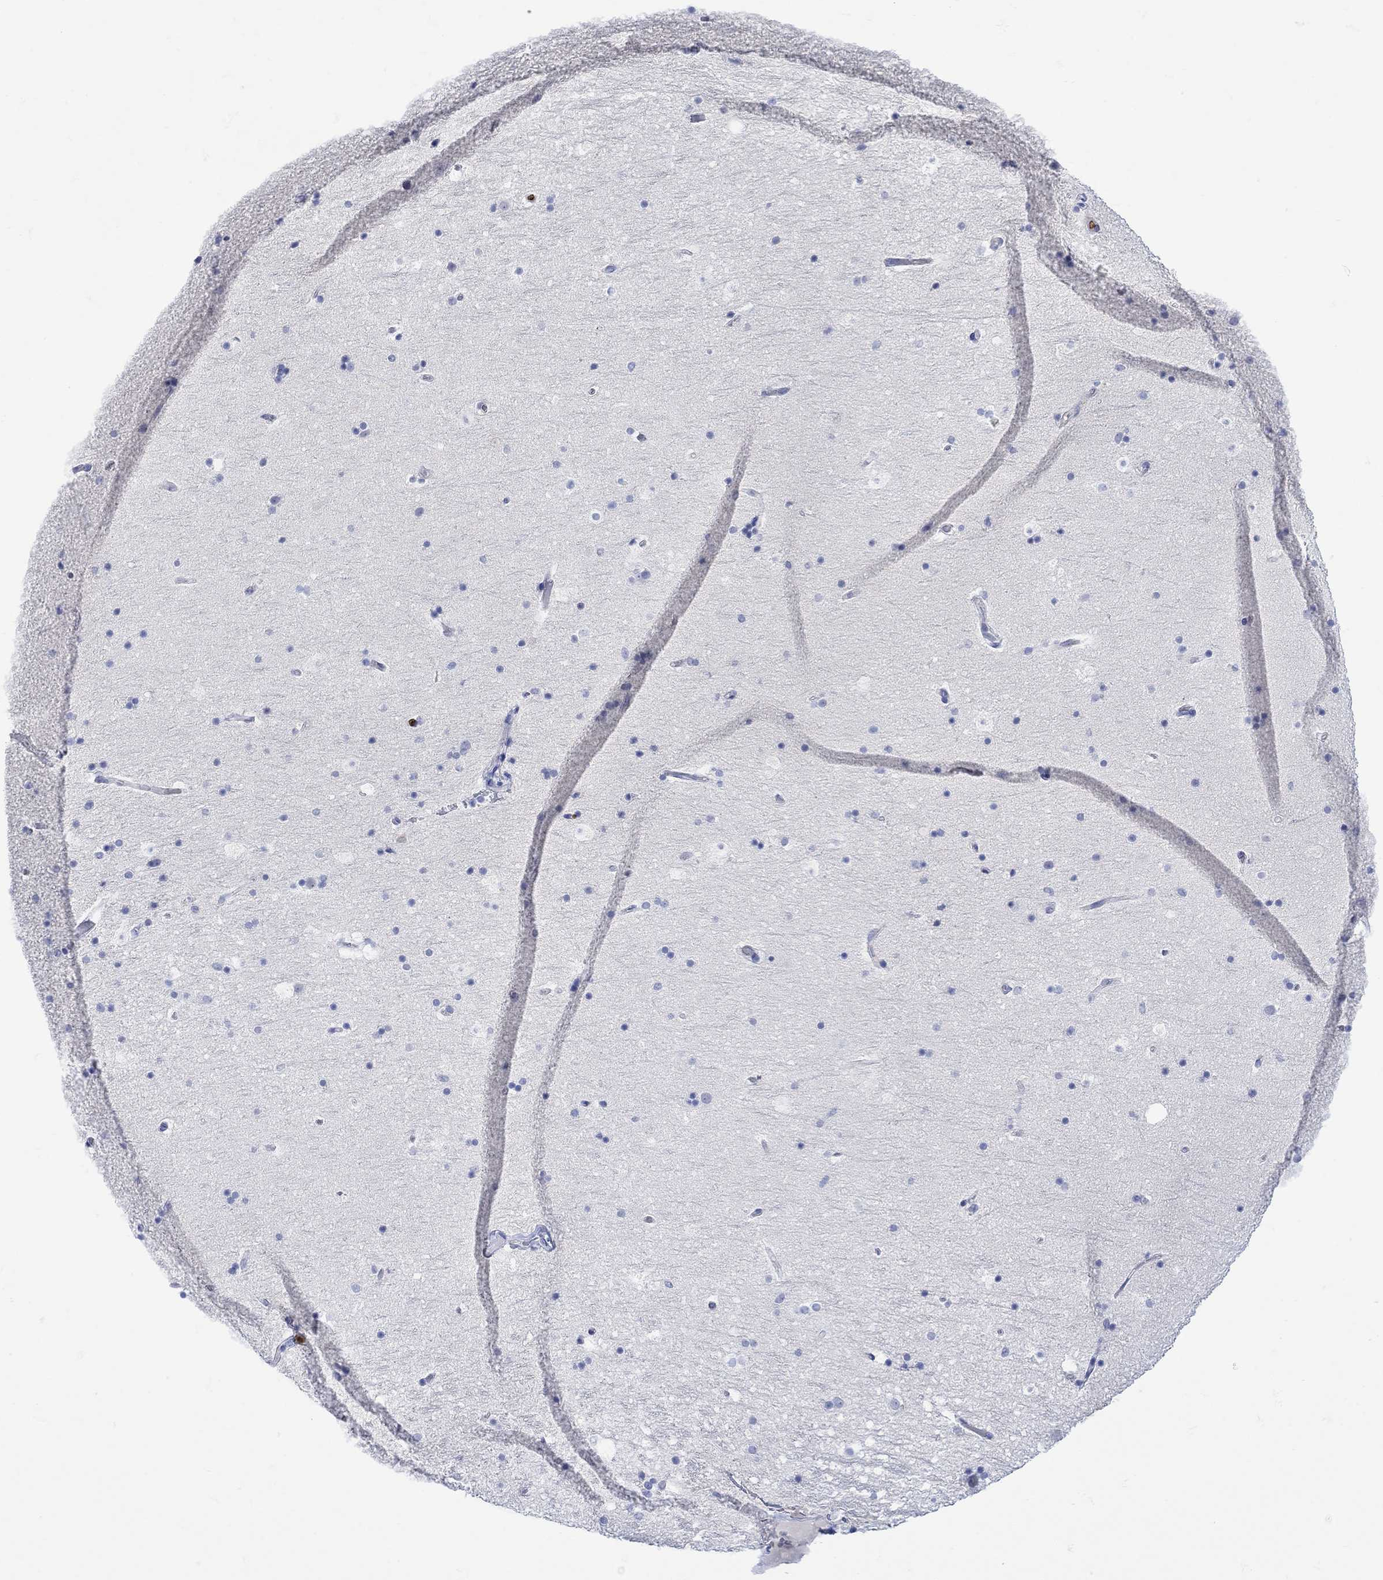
{"staining": {"intensity": "negative", "quantity": "none", "location": "none"}, "tissue": "hippocampus", "cell_type": "Glial cells", "image_type": "normal", "snomed": [{"axis": "morphology", "description": "Normal tissue, NOS"}, {"axis": "topography", "description": "Hippocampus"}], "caption": "Immunohistochemical staining of unremarkable human hippocampus displays no significant expression in glial cells. (DAB immunohistochemistry, high magnification).", "gene": "LINGO3", "patient": {"sex": "male", "age": 51}}